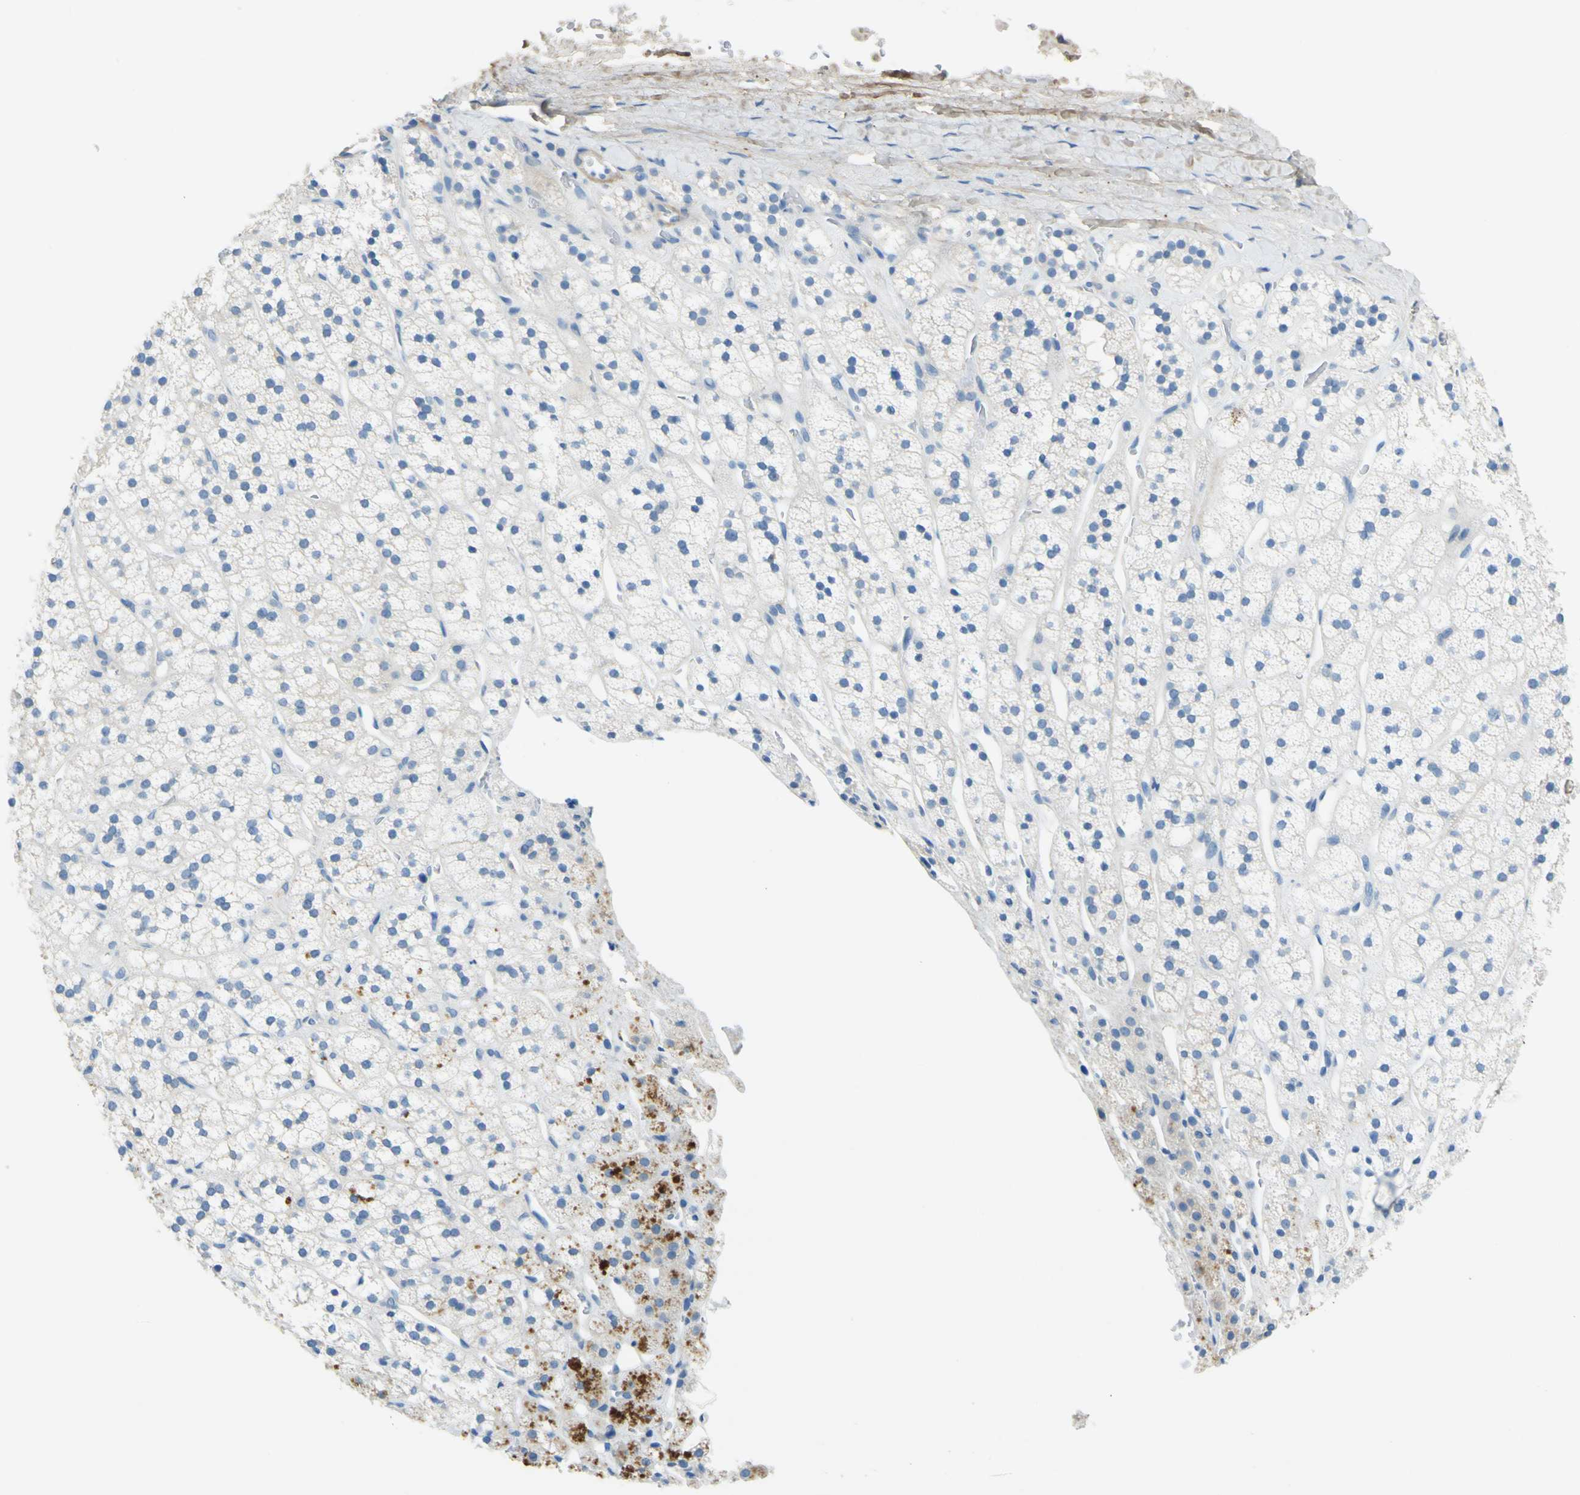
{"staining": {"intensity": "moderate", "quantity": "25%-75%", "location": "cytoplasmic/membranous"}, "tissue": "adrenal gland", "cell_type": "Glandular cells", "image_type": "normal", "snomed": [{"axis": "morphology", "description": "Normal tissue, NOS"}, {"axis": "topography", "description": "Adrenal gland"}], "caption": "Glandular cells demonstrate medium levels of moderate cytoplasmic/membranous staining in approximately 25%-75% of cells in benign adrenal gland. (Stains: DAB in brown, nuclei in blue, Microscopy: brightfield microscopy at high magnification).", "gene": "OGN", "patient": {"sex": "male", "age": 56}}